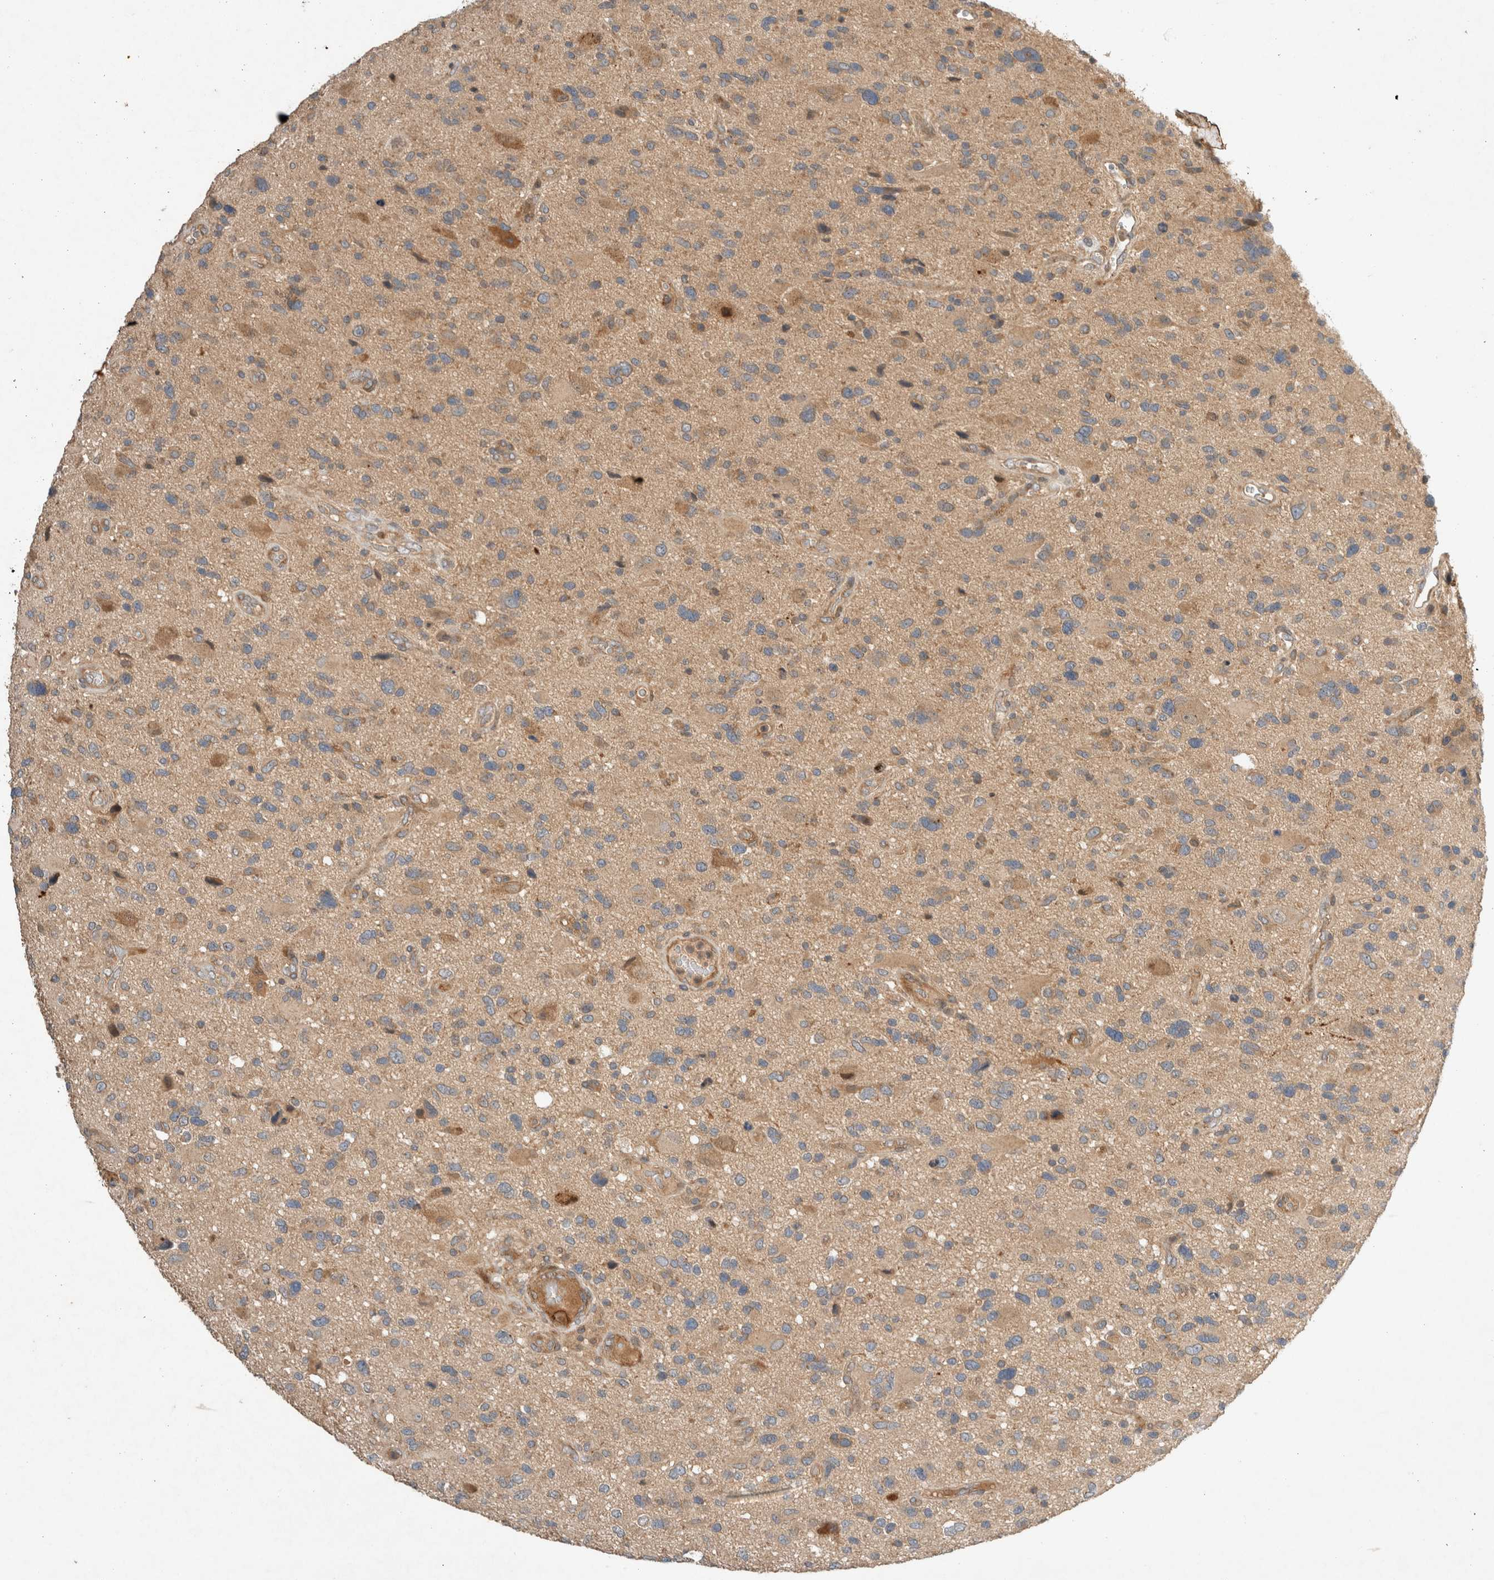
{"staining": {"intensity": "weak", "quantity": ">75%", "location": "cytoplasmic/membranous"}, "tissue": "glioma", "cell_type": "Tumor cells", "image_type": "cancer", "snomed": [{"axis": "morphology", "description": "Glioma, malignant, High grade"}, {"axis": "topography", "description": "Brain"}], "caption": "DAB immunohistochemical staining of malignant glioma (high-grade) shows weak cytoplasmic/membranous protein positivity in about >75% of tumor cells. The staining is performed using DAB brown chromogen to label protein expression. The nuclei are counter-stained blue using hematoxylin.", "gene": "ARMC9", "patient": {"sex": "male", "age": 33}}